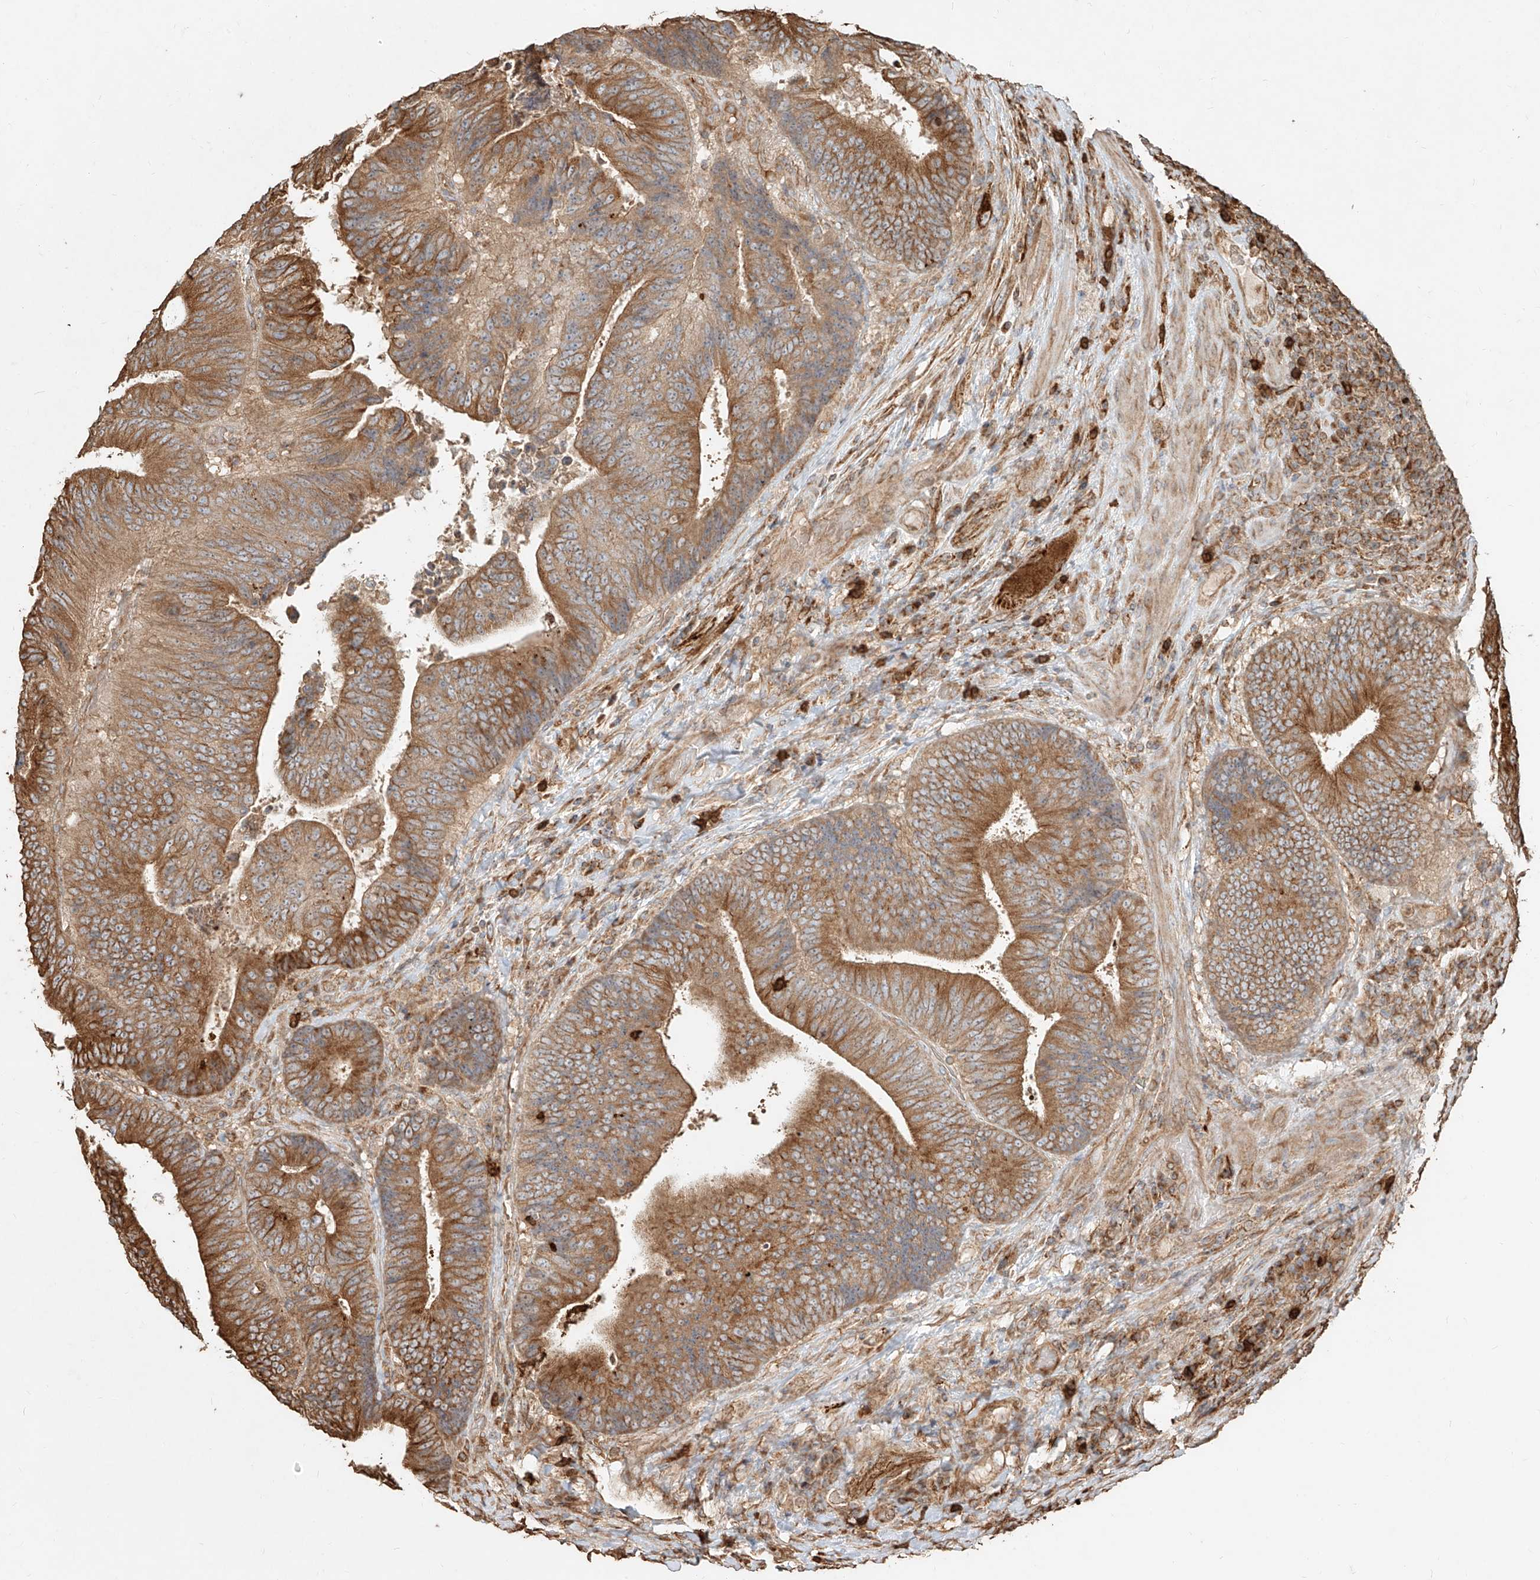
{"staining": {"intensity": "moderate", "quantity": ">75%", "location": "cytoplasmic/membranous"}, "tissue": "colorectal cancer", "cell_type": "Tumor cells", "image_type": "cancer", "snomed": [{"axis": "morphology", "description": "Adenocarcinoma, NOS"}, {"axis": "topography", "description": "Rectum"}], "caption": "Immunohistochemical staining of colorectal adenocarcinoma reveals moderate cytoplasmic/membranous protein staining in about >75% of tumor cells.", "gene": "EFNB1", "patient": {"sex": "male", "age": 72}}